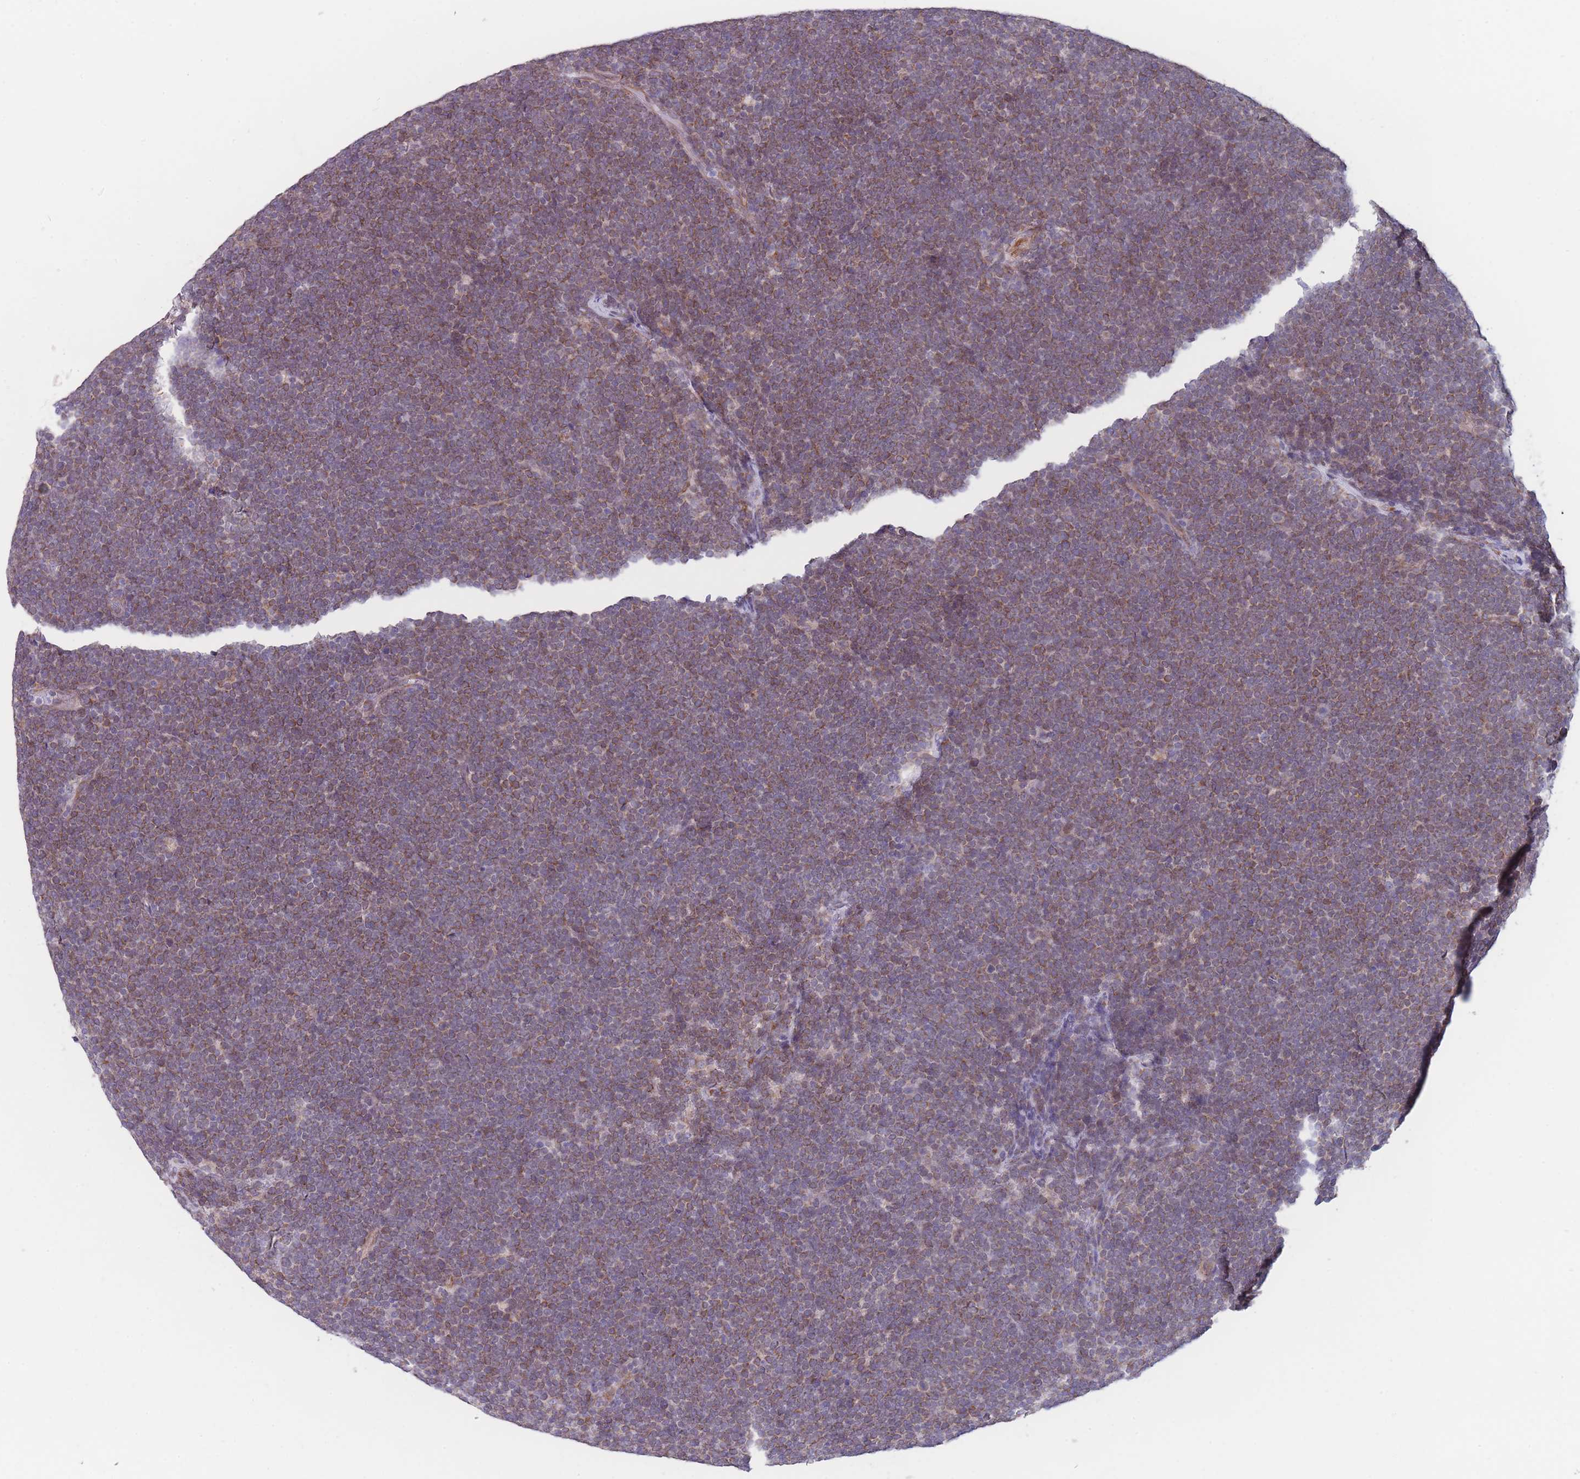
{"staining": {"intensity": "weak", "quantity": ">75%", "location": "cytoplasmic/membranous"}, "tissue": "lymphoma", "cell_type": "Tumor cells", "image_type": "cancer", "snomed": [{"axis": "morphology", "description": "Malignant lymphoma, non-Hodgkin's type, High grade"}, {"axis": "topography", "description": "Lymph node"}], "caption": "A brown stain shows weak cytoplasmic/membranous positivity of a protein in malignant lymphoma, non-Hodgkin's type (high-grade) tumor cells.", "gene": "AK9", "patient": {"sex": "male", "age": 13}}